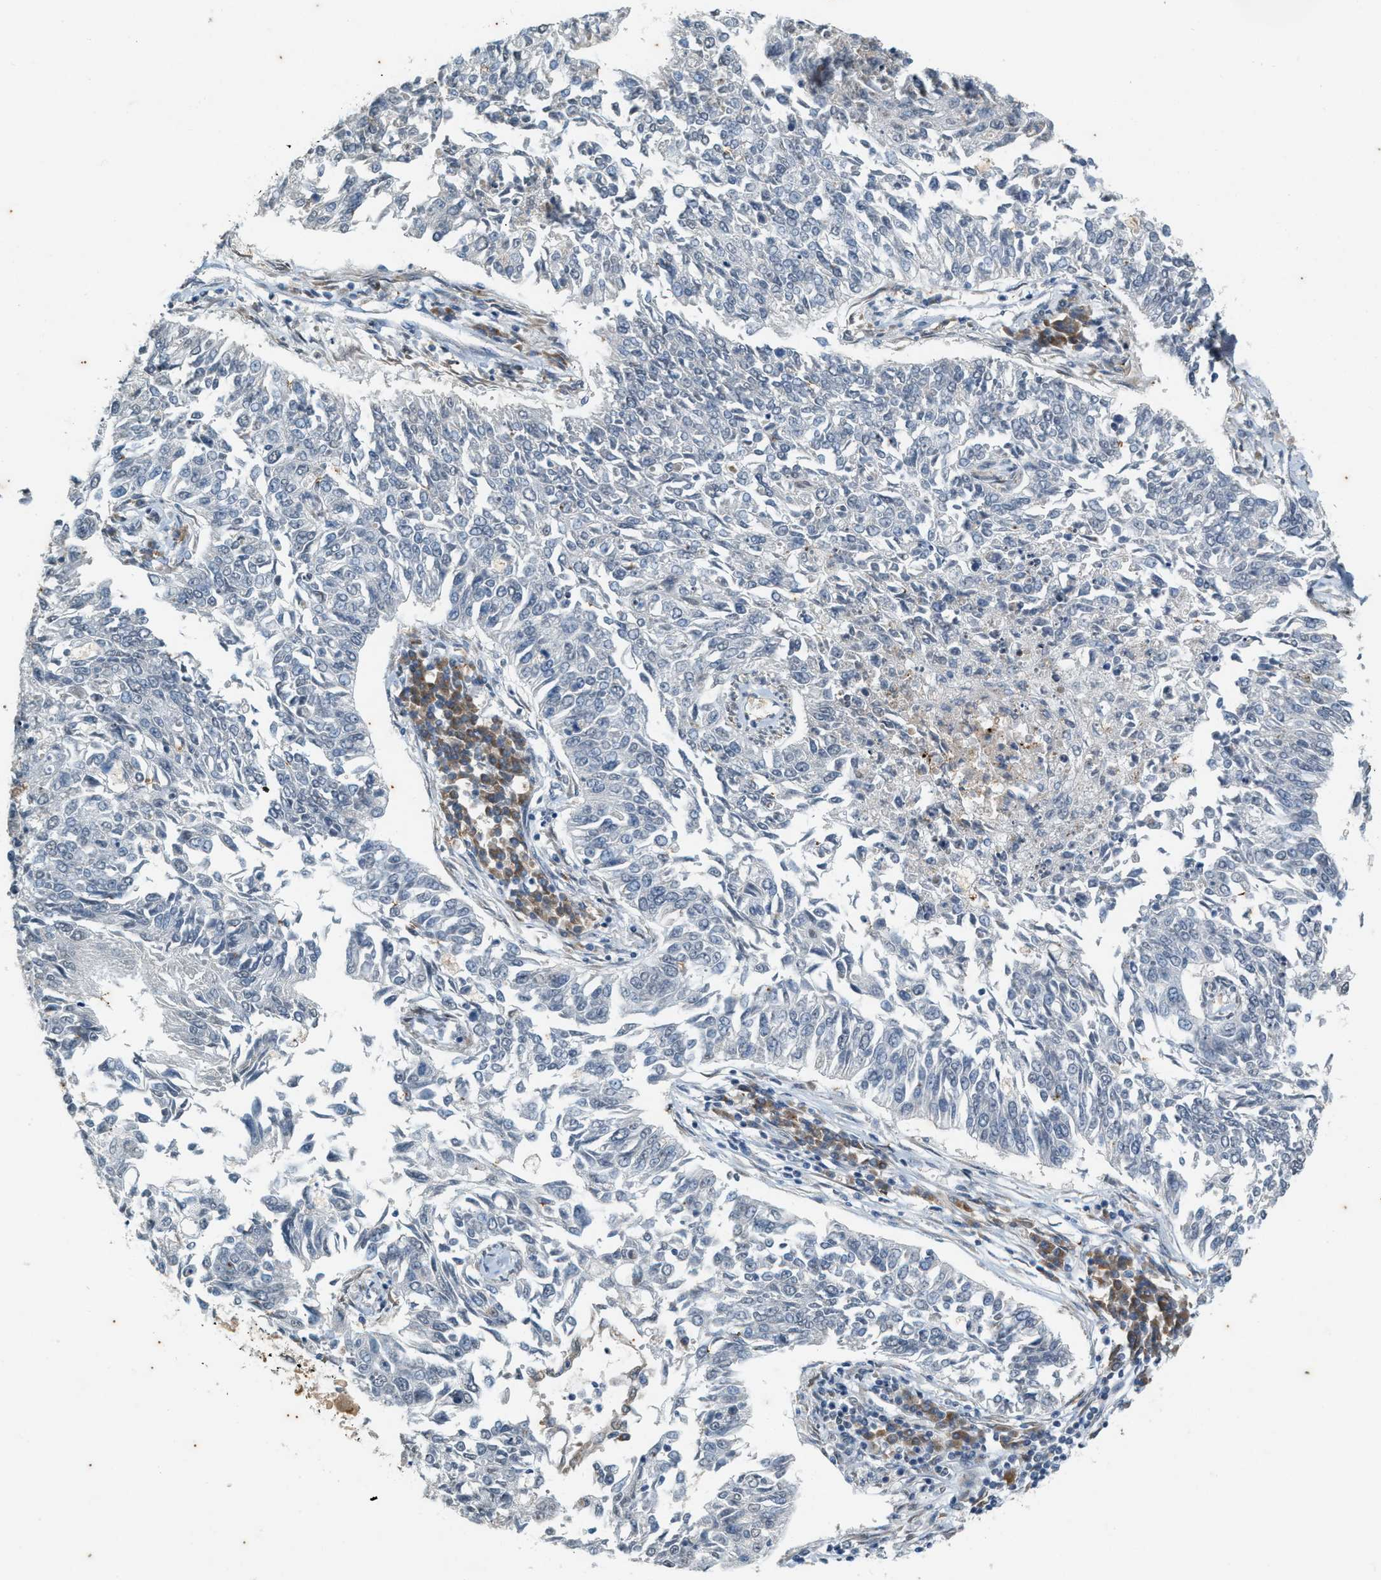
{"staining": {"intensity": "negative", "quantity": "none", "location": "none"}, "tissue": "lung cancer", "cell_type": "Tumor cells", "image_type": "cancer", "snomed": [{"axis": "morphology", "description": "Normal tissue, NOS"}, {"axis": "morphology", "description": "Squamous cell carcinoma, NOS"}, {"axis": "topography", "description": "Cartilage tissue"}, {"axis": "topography", "description": "Bronchus"}, {"axis": "topography", "description": "Lung"}], "caption": "Tumor cells are negative for protein expression in human lung cancer (squamous cell carcinoma). (Immunohistochemistry (ihc), brightfield microscopy, high magnification).", "gene": "CHPF2", "patient": {"sex": "female", "age": 49}}